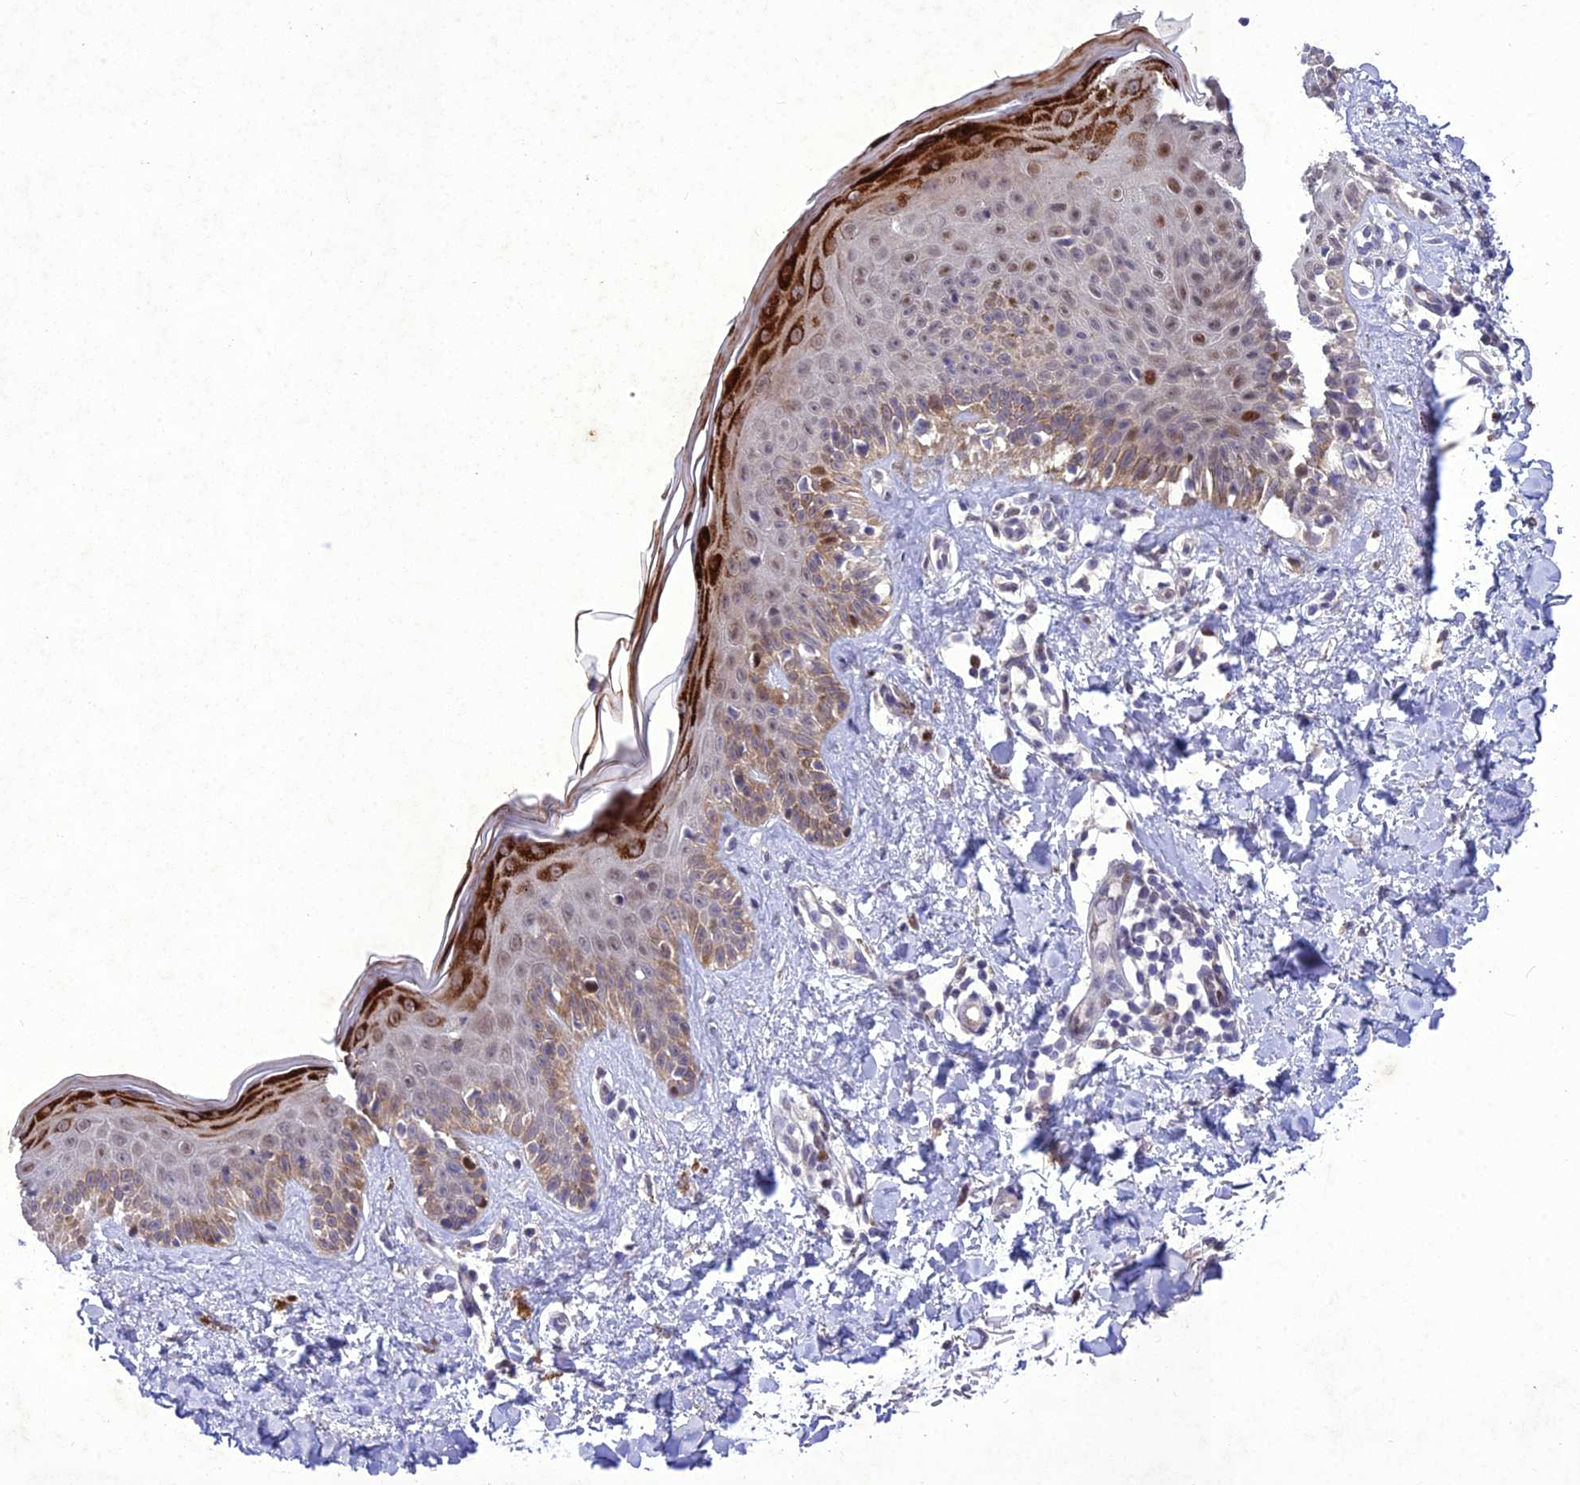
{"staining": {"intensity": "weak", "quantity": "<25%", "location": "cytoplasmic/membranous"}, "tissue": "skin", "cell_type": "Fibroblasts", "image_type": "normal", "snomed": [{"axis": "morphology", "description": "Normal tissue, NOS"}, {"axis": "topography", "description": "Skin"}], "caption": "Immunohistochemical staining of normal human skin demonstrates no significant staining in fibroblasts. The staining is performed using DAB (3,3'-diaminobenzidine) brown chromogen with nuclei counter-stained in using hematoxylin.", "gene": "ANKRD52", "patient": {"sex": "female", "age": 58}}